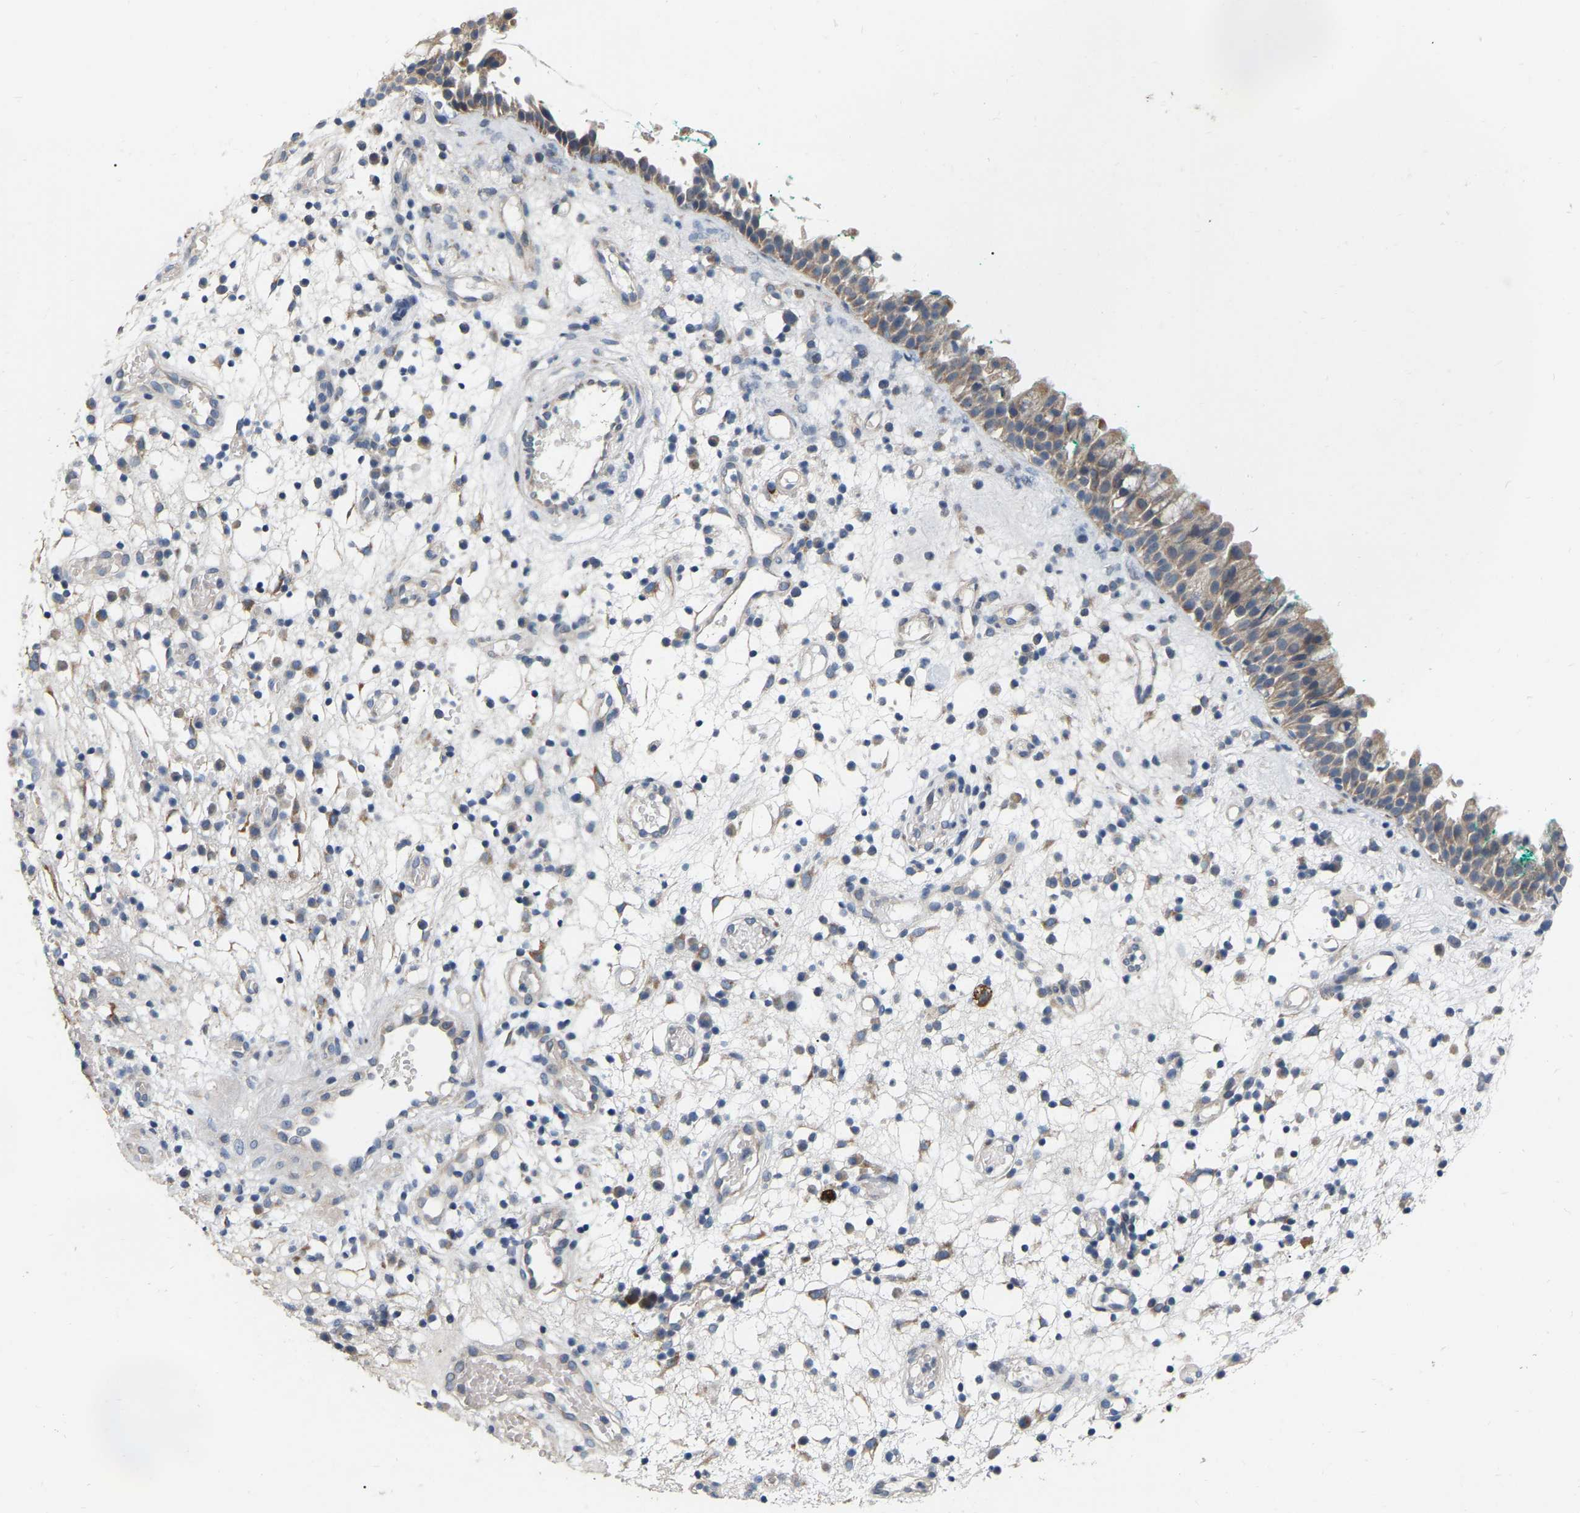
{"staining": {"intensity": "moderate", "quantity": "25%-75%", "location": "cytoplasmic/membranous"}, "tissue": "nasopharynx", "cell_type": "Respiratory epithelial cells", "image_type": "normal", "snomed": [{"axis": "morphology", "description": "Normal tissue, NOS"}, {"axis": "morphology", "description": "Basal cell carcinoma"}, {"axis": "topography", "description": "Cartilage tissue"}, {"axis": "topography", "description": "Nasopharynx"}, {"axis": "topography", "description": "Oral tissue"}], "caption": "A photomicrograph of nasopharynx stained for a protein shows moderate cytoplasmic/membranous brown staining in respiratory epithelial cells. Ihc stains the protein in brown and the nuclei are stained blue.", "gene": "SSH1", "patient": {"sex": "female", "age": 77}}